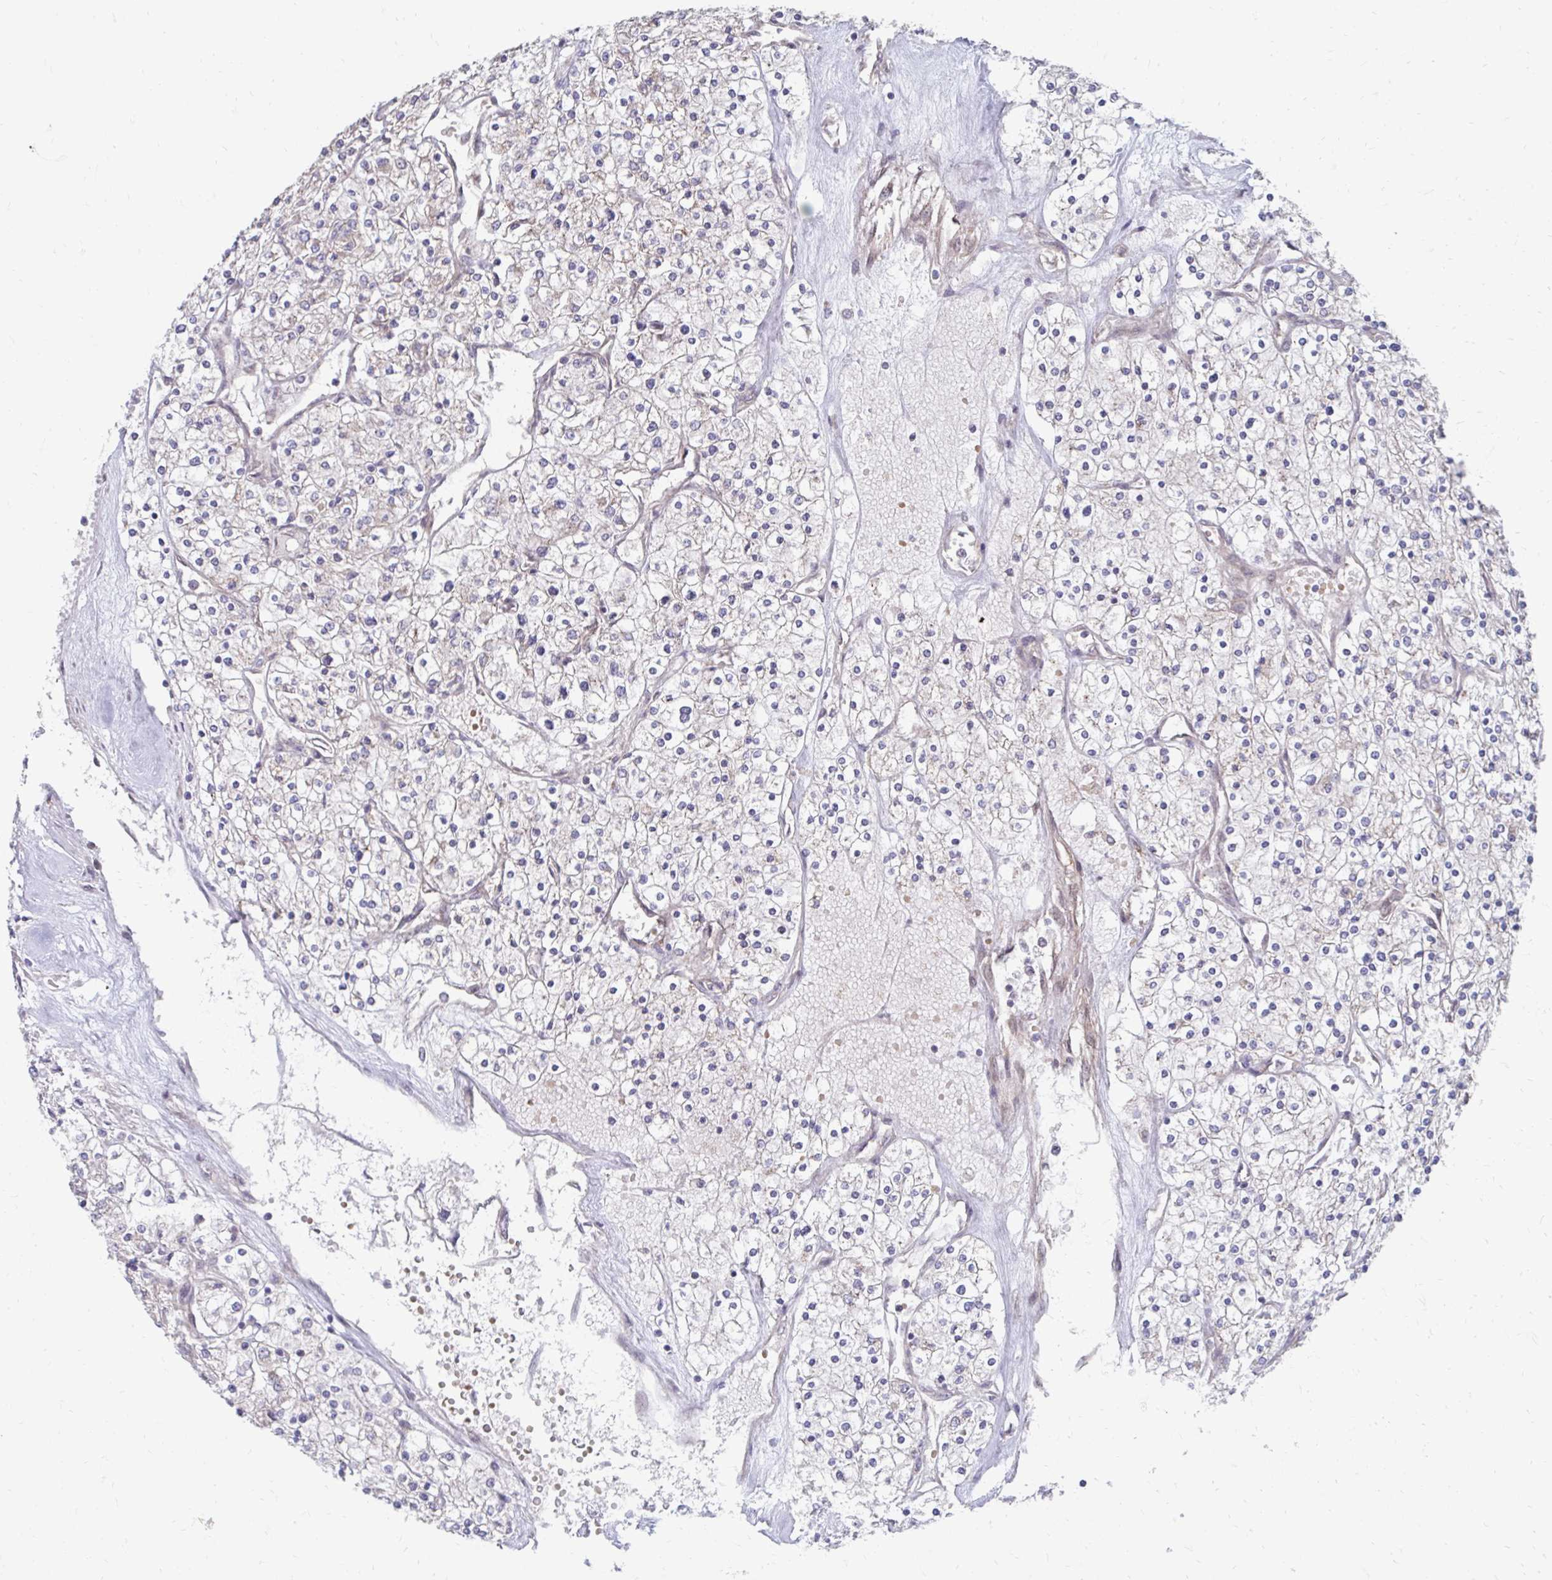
{"staining": {"intensity": "negative", "quantity": "none", "location": "none"}, "tissue": "renal cancer", "cell_type": "Tumor cells", "image_type": "cancer", "snomed": [{"axis": "morphology", "description": "Adenocarcinoma, NOS"}, {"axis": "topography", "description": "Kidney"}], "caption": "This histopathology image is of renal cancer stained with IHC to label a protein in brown with the nuclei are counter-stained blue. There is no staining in tumor cells. Nuclei are stained in blue.", "gene": "ITPR2", "patient": {"sex": "male", "age": 80}}